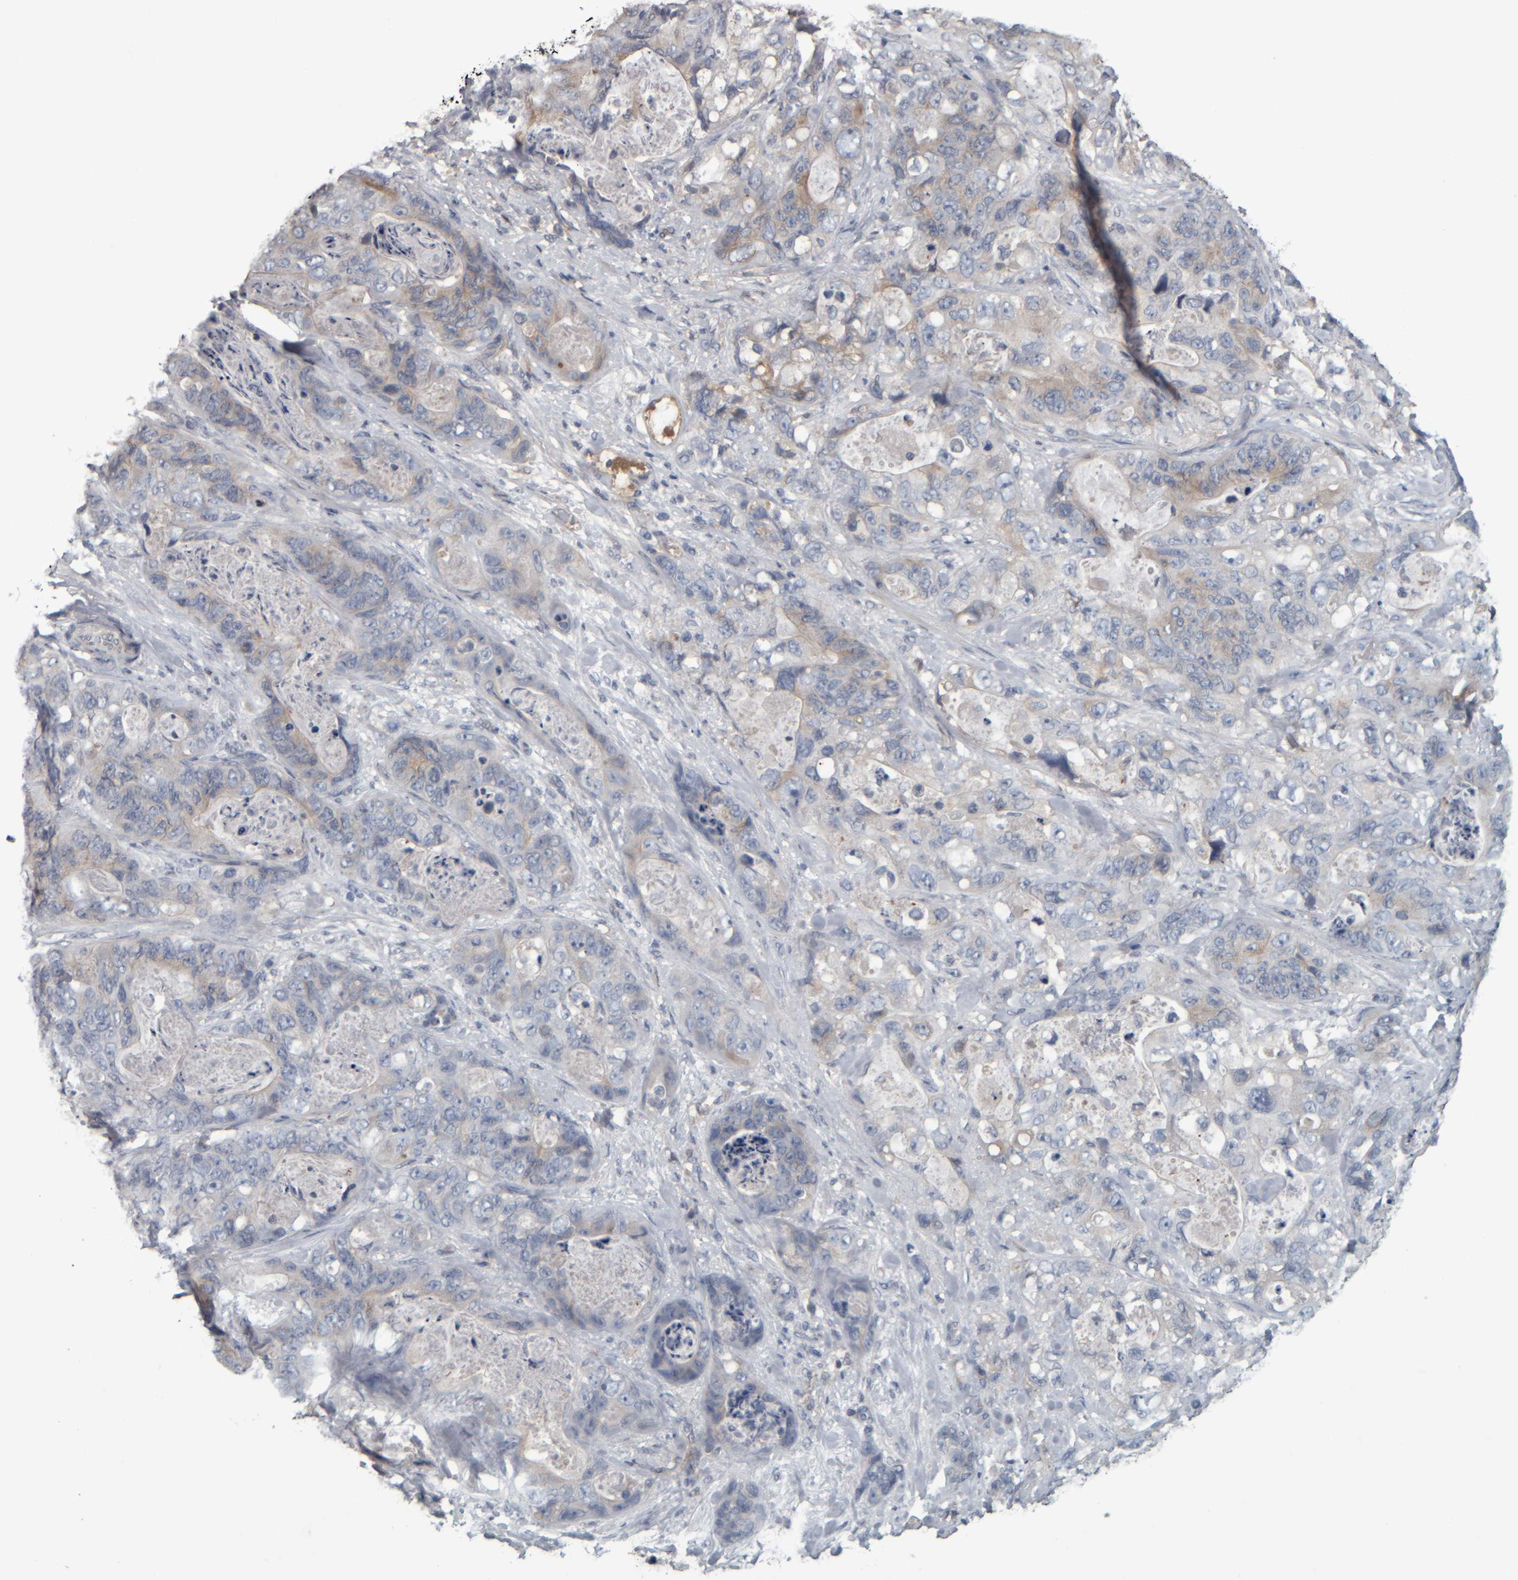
{"staining": {"intensity": "moderate", "quantity": "<25%", "location": "cytoplasmic/membranous"}, "tissue": "stomach cancer", "cell_type": "Tumor cells", "image_type": "cancer", "snomed": [{"axis": "morphology", "description": "Normal tissue, NOS"}, {"axis": "morphology", "description": "Adenocarcinoma, NOS"}, {"axis": "topography", "description": "Stomach"}], "caption": "A histopathology image of human stomach cancer (adenocarcinoma) stained for a protein displays moderate cytoplasmic/membranous brown staining in tumor cells.", "gene": "CAVIN4", "patient": {"sex": "female", "age": 89}}